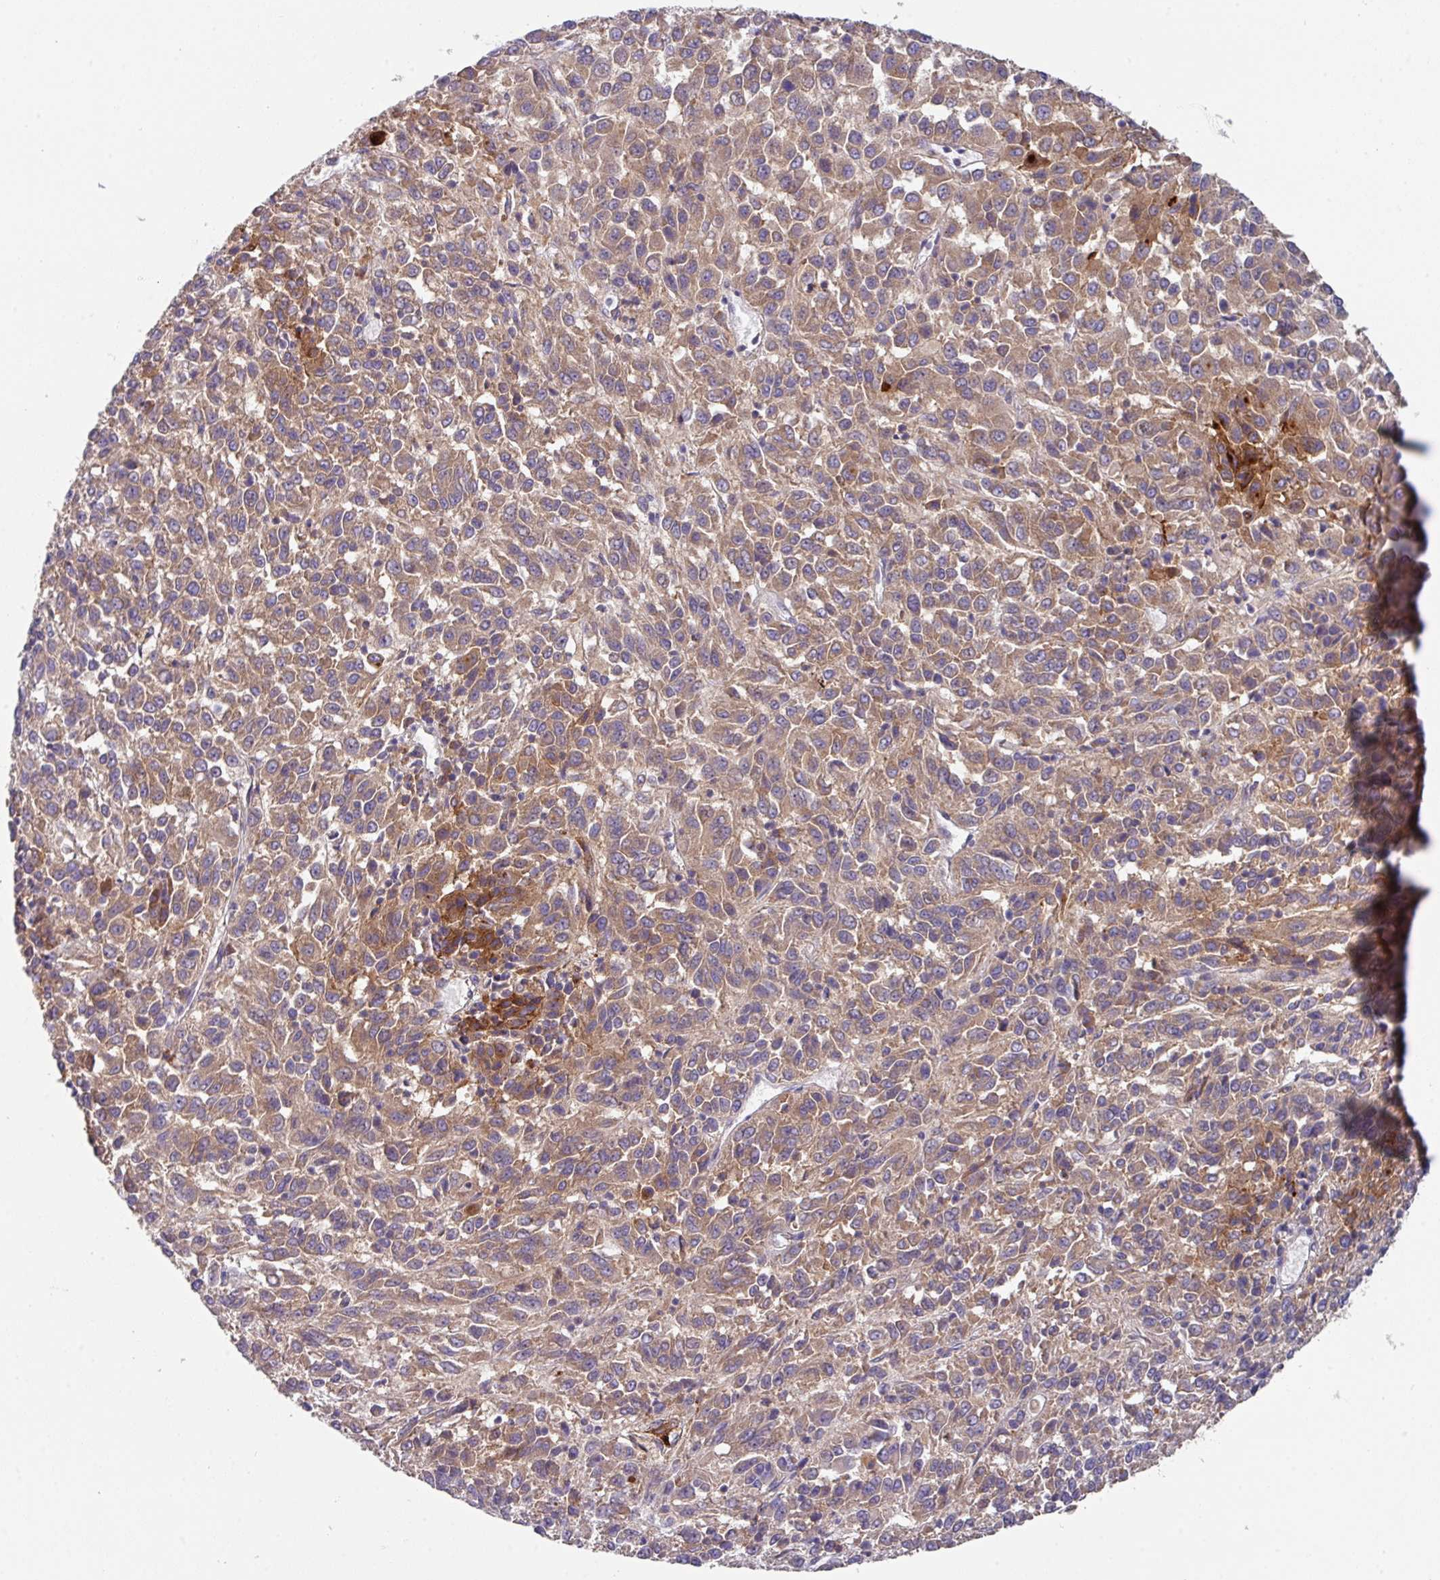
{"staining": {"intensity": "moderate", "quantity": ">75%", "location": "cytoplasmic/membranous"}, "tissue": "melanoma", "cell_type": "Tumor cells", "image_type": "cancer", "snomed": [{"axis": "morphology", "description": "Malignant melanoma, Metastatic site"}, {"axis": "topography", "description": "Lung"}], "caption": "High-power microscopy captured an immunohistochemistry micrograph of malignant melanoma (metastatic site), revealing moderate cytoplasmic/membranous positivity in approximately >75% of tumor cells. (Brightfield microscopy of DAB IHC at high magnification).", "gene": "EIF4B", "patient": {"sex": "male", "age": 64}}